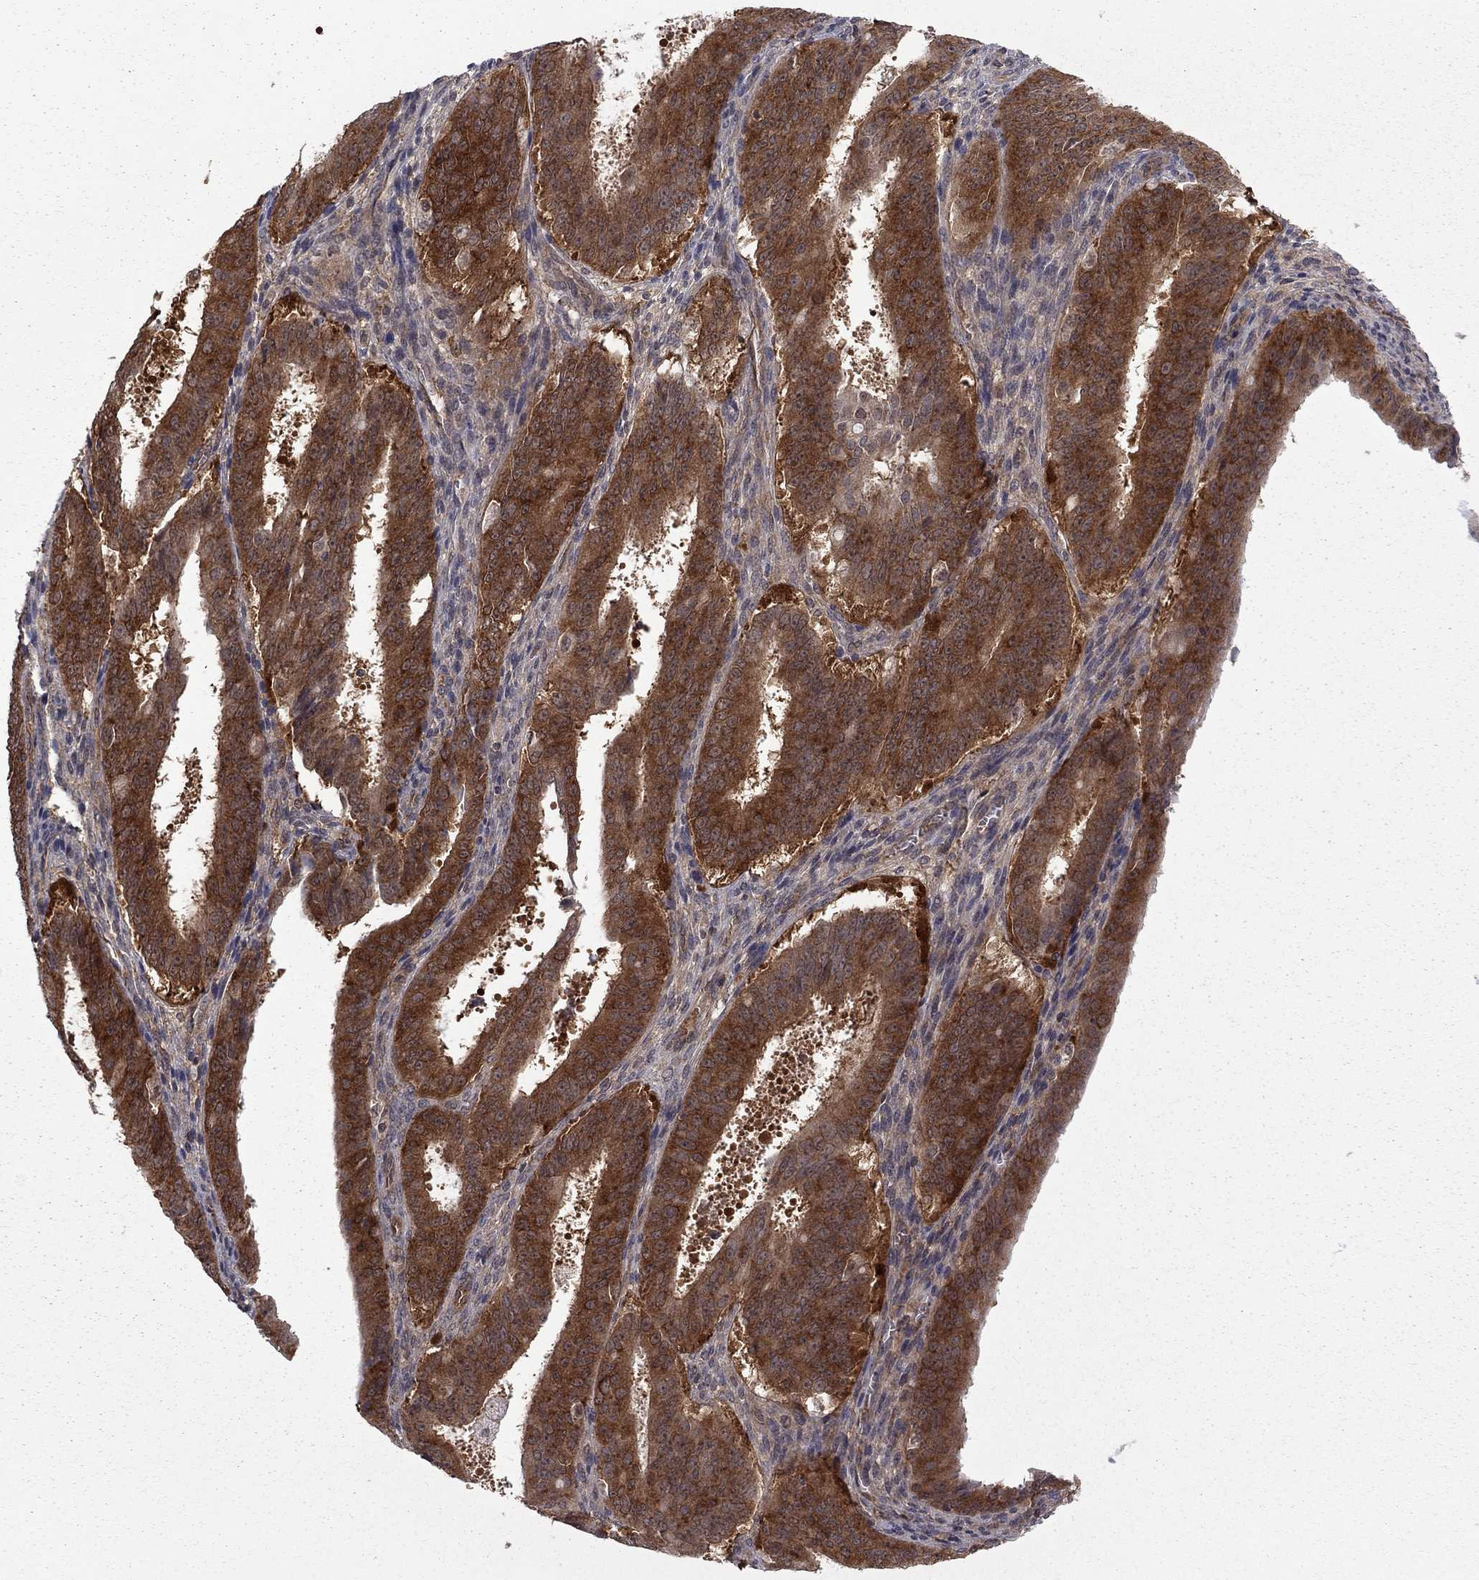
{"staining": {"intensity": "strong", "quantity": "25%-75%", "location": "cytoplasmic/membranous"}, "tissue": "ovarian cancer", "cell_type": "Tumor cells", "image_type": "cancer", "snomed": [{"axis": "morphology", "description": "Carcinoma, endometroid"}, {"axis": "topography", "description": "Ovary"}], "caption": "Strong cytoplasmic/membranous staining for a protein is identified in approximately 25%-75% of tumor cells of endometroid carcinoma (ovarian) using immunohistochemistry.", "gene": "NAA50", "patient": {"sex": "female", "age": 42}}